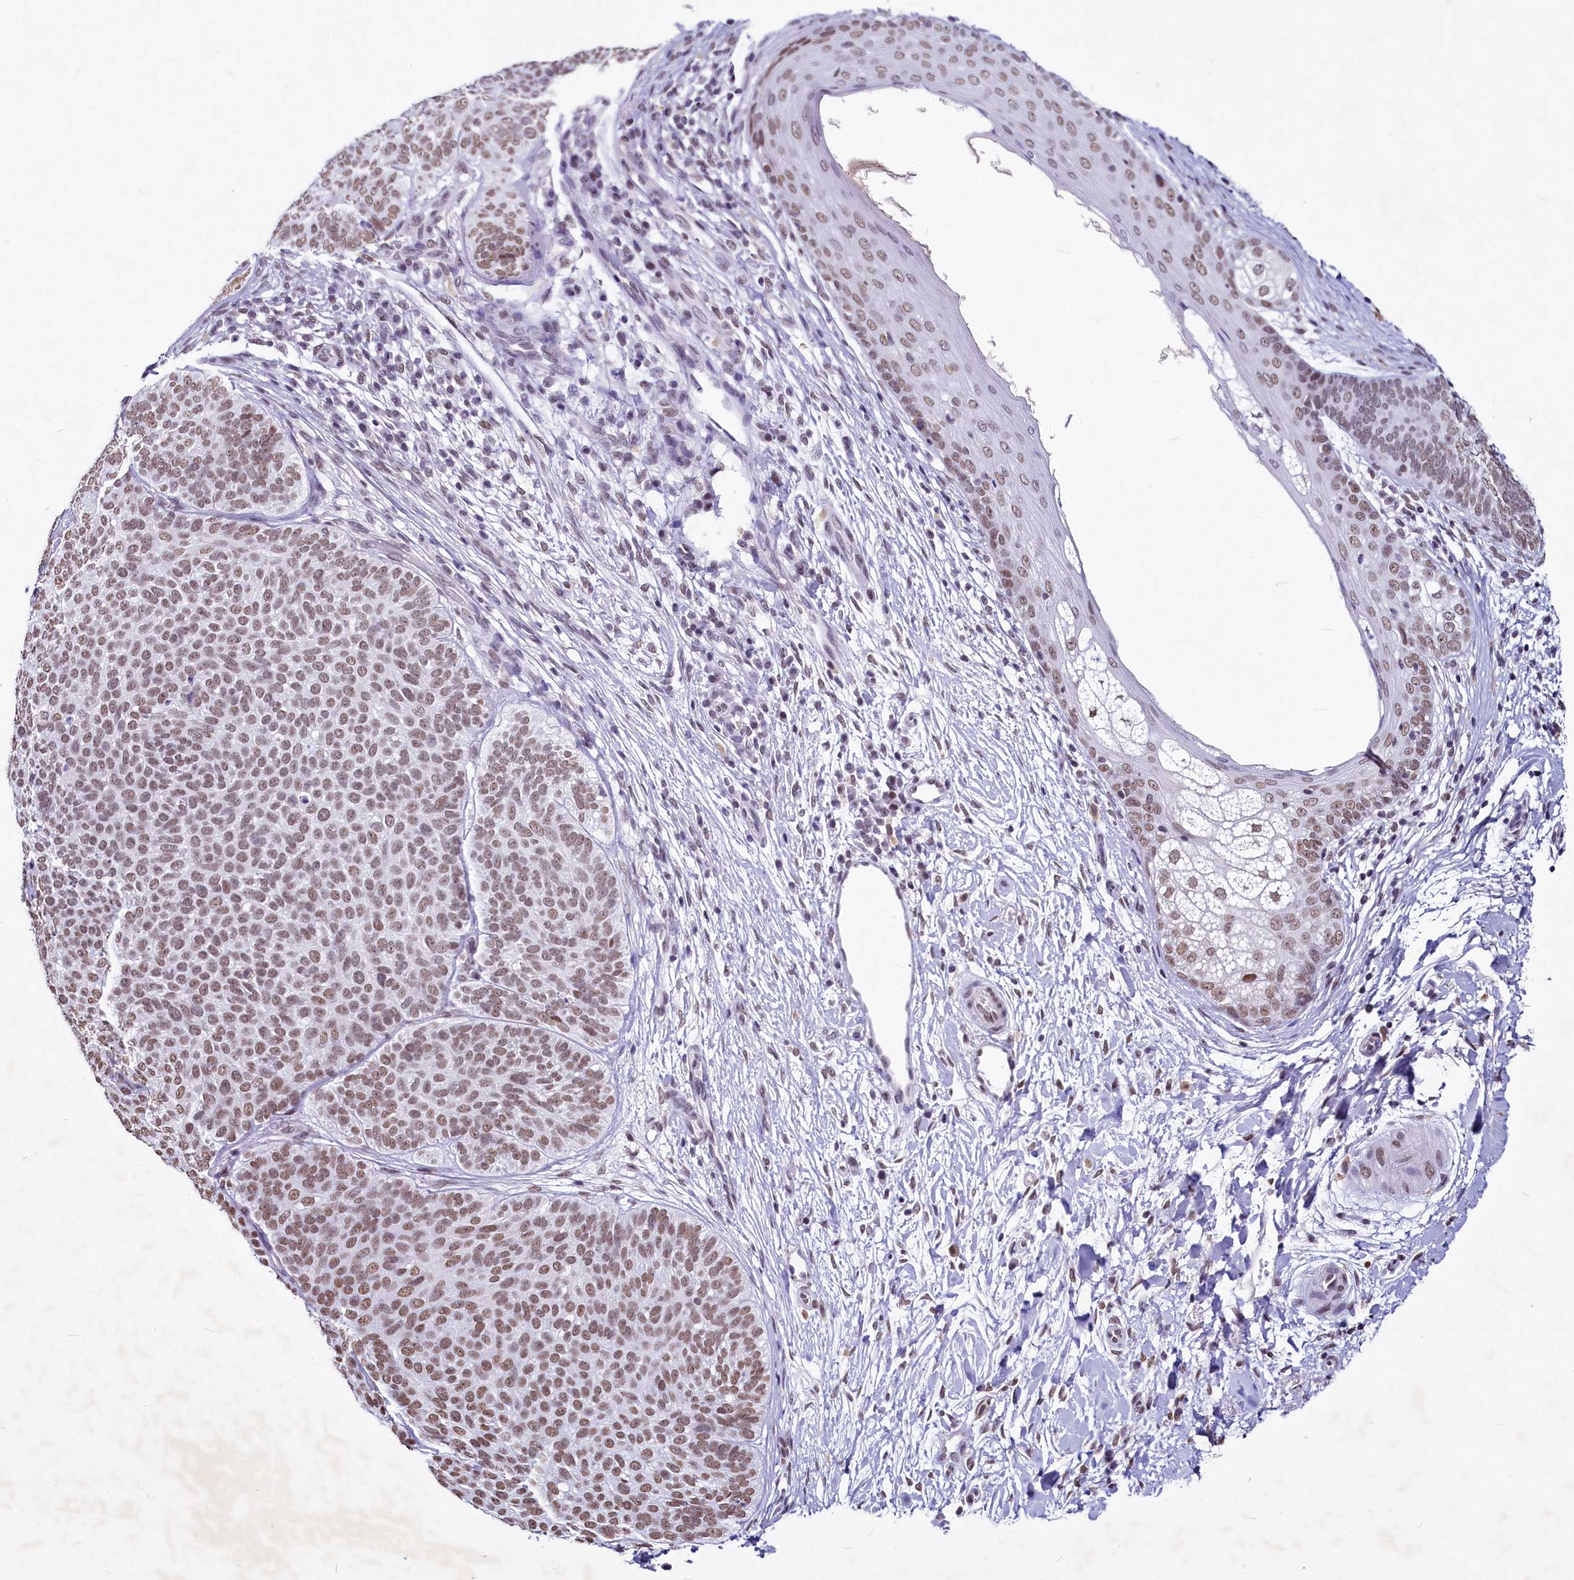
{"staining": {"intensity": "moderate", "quantity": ">75%", "location": "nuclear"}, "tissue": "skin cancer", "cell_type": "Tumor cells", "image_type": "cancer", "snomed": [{"axis": "morphology", "description": "Basal cell carcinoma"}, {"axis": "topography", "description": "Skin"}], "caption": "Basal cell carcinoma (skin) stained for a protein (brown) reveals moderate nuclear positive expression in about >75% of tumor cells.", "gene": "PARPBP", "patient": {"sex": "male", "age": 85}}